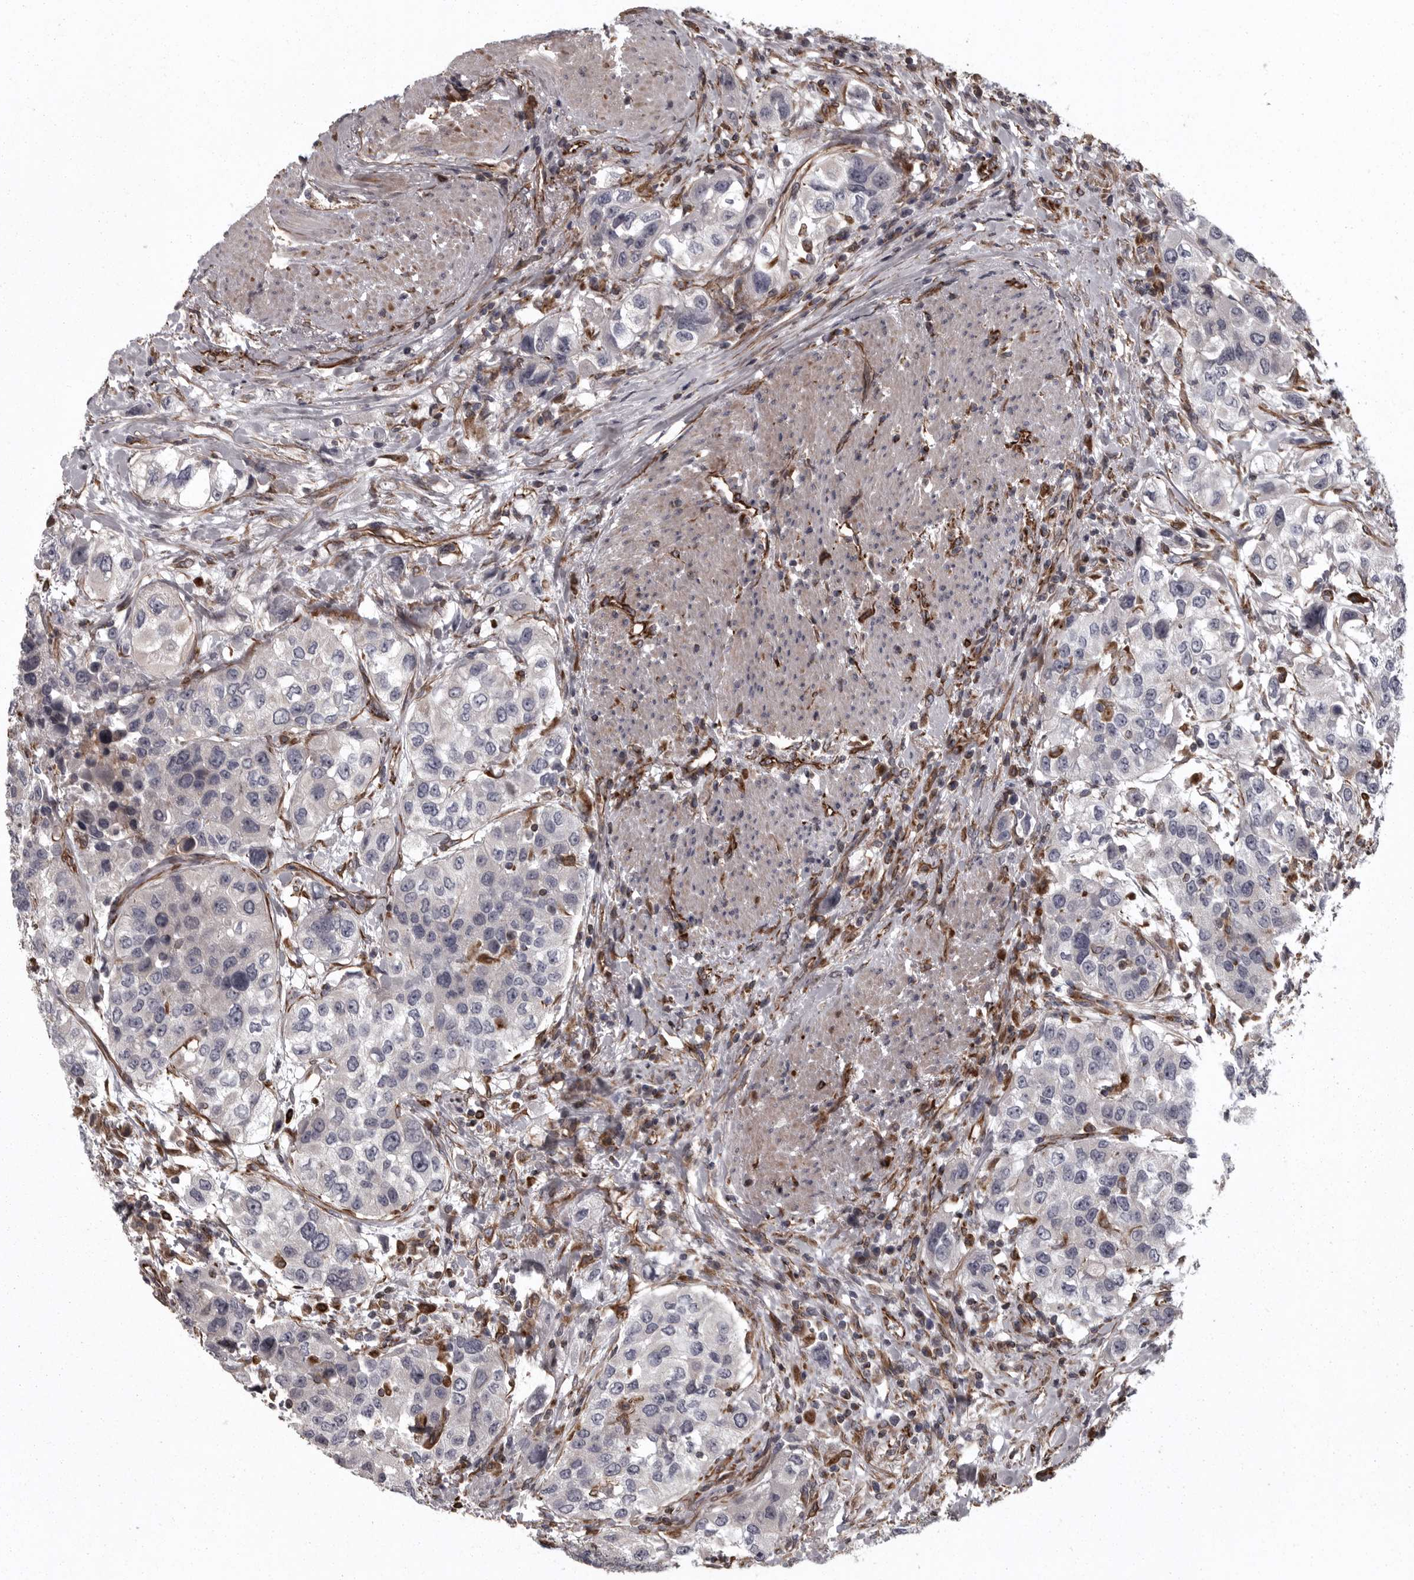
{"staining": {"intensity": "negative", "quantity": "none", "location": "none"}, "tissue": "urothelial cancer", "cell_type": "Tumor cells", "image_type": "cancer", "snomed": [{"axis": "morphology", "description": "Urothelial carcinoma, High grade"}, {"axis": "topography", "description": "Urinary bladder"}], "caption": "Tumor cells are negative for protein expression in human urothelial cancer.", "gene": "FAAP100", "patient": {"sex": "female", "age": 80}}